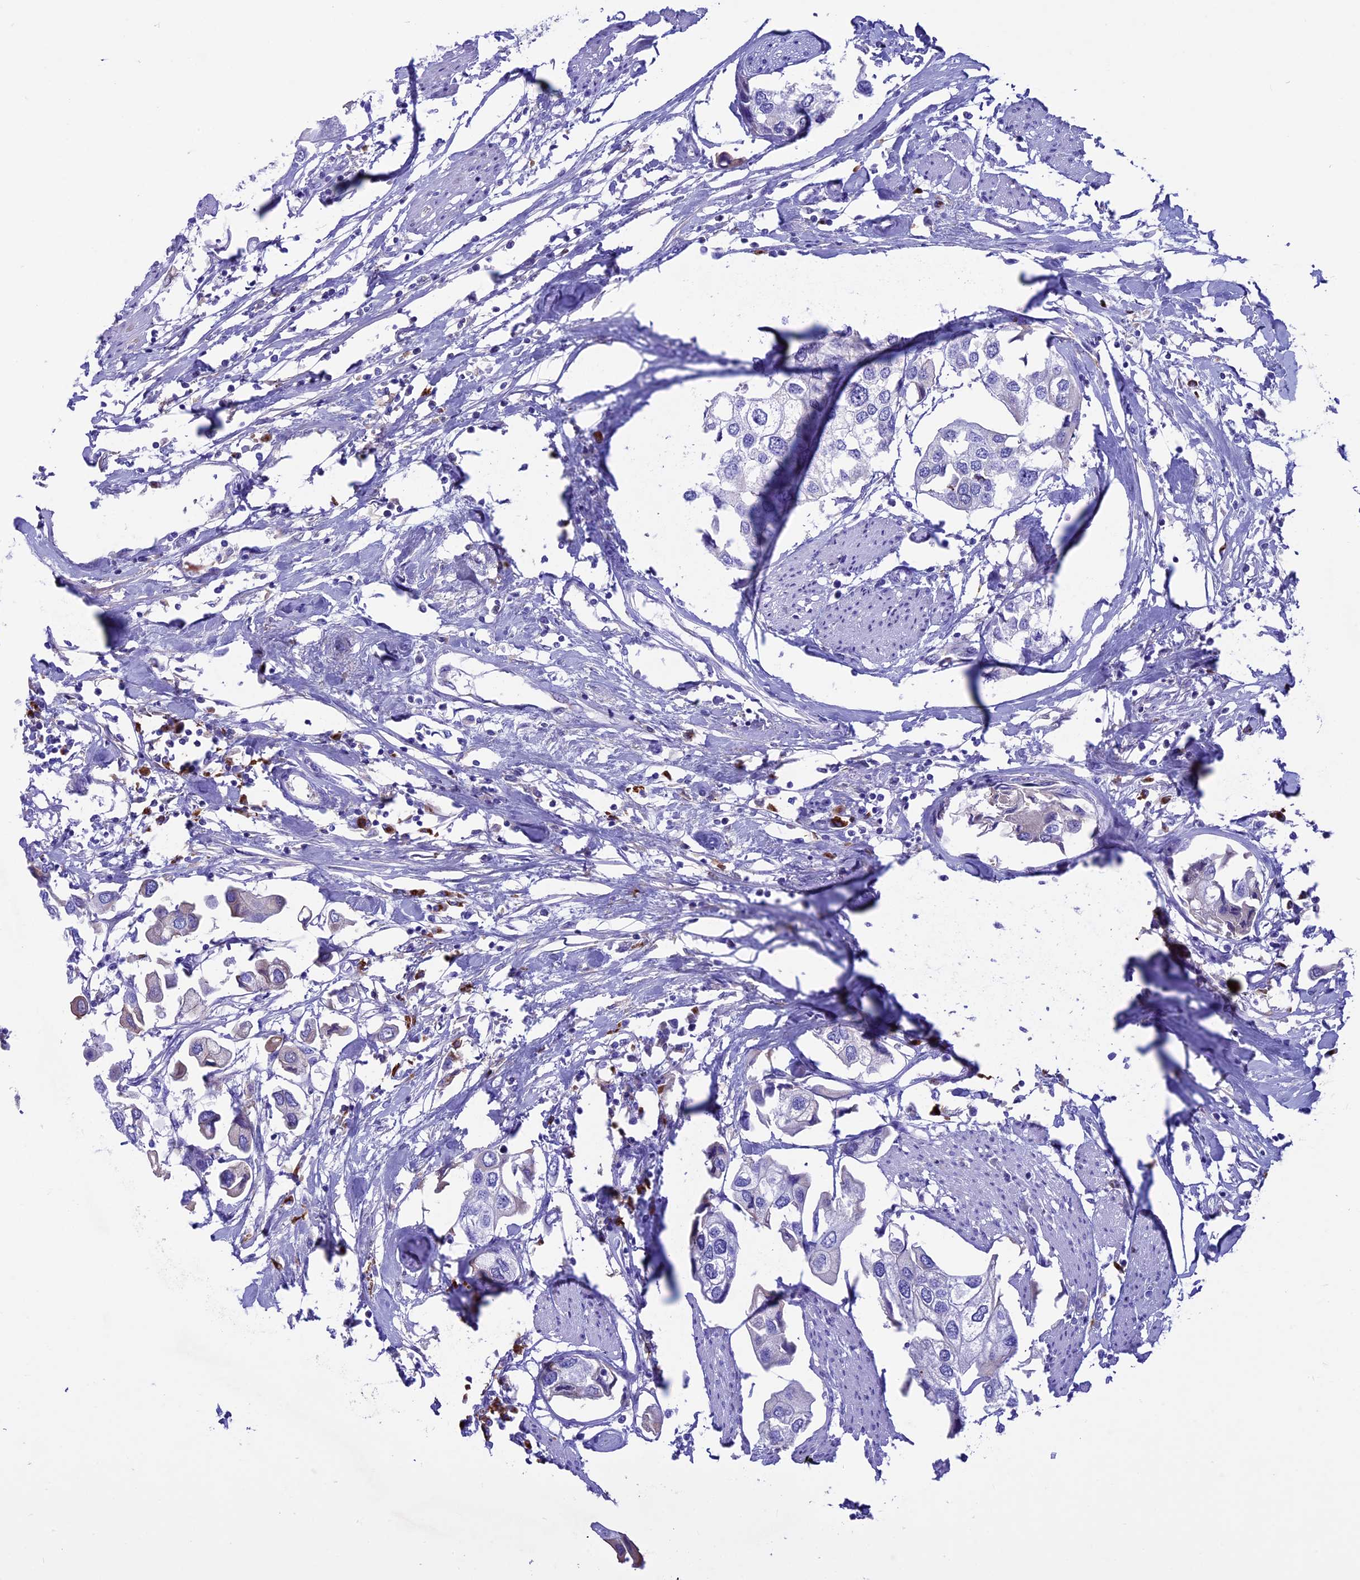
{"staining": {"intensity": "negative", "quantity": "none", "location": "none"}, "tissue": "urothelial cancer", "cell_type": "Tumor cells", "image_type": "cancer", "snomed": [{"axis": "morphology", "description": "Urothelial carcinoma, High grade"}, {"axis": "topography", "description": "Urinary bladder"}], "caption": "High magnification brightfield microscopy of urothelial carcinoma (high-grade) stained with DAB (brown) and counterstained with hematoxylin (blue): tumor cells show no significant positivity. (DAB immunohistochemistry (IHC) visualized using brightfield microscopy, high magnification).", "gene": "IGSF6", "patient": {"sex": "male", "age": 64}}